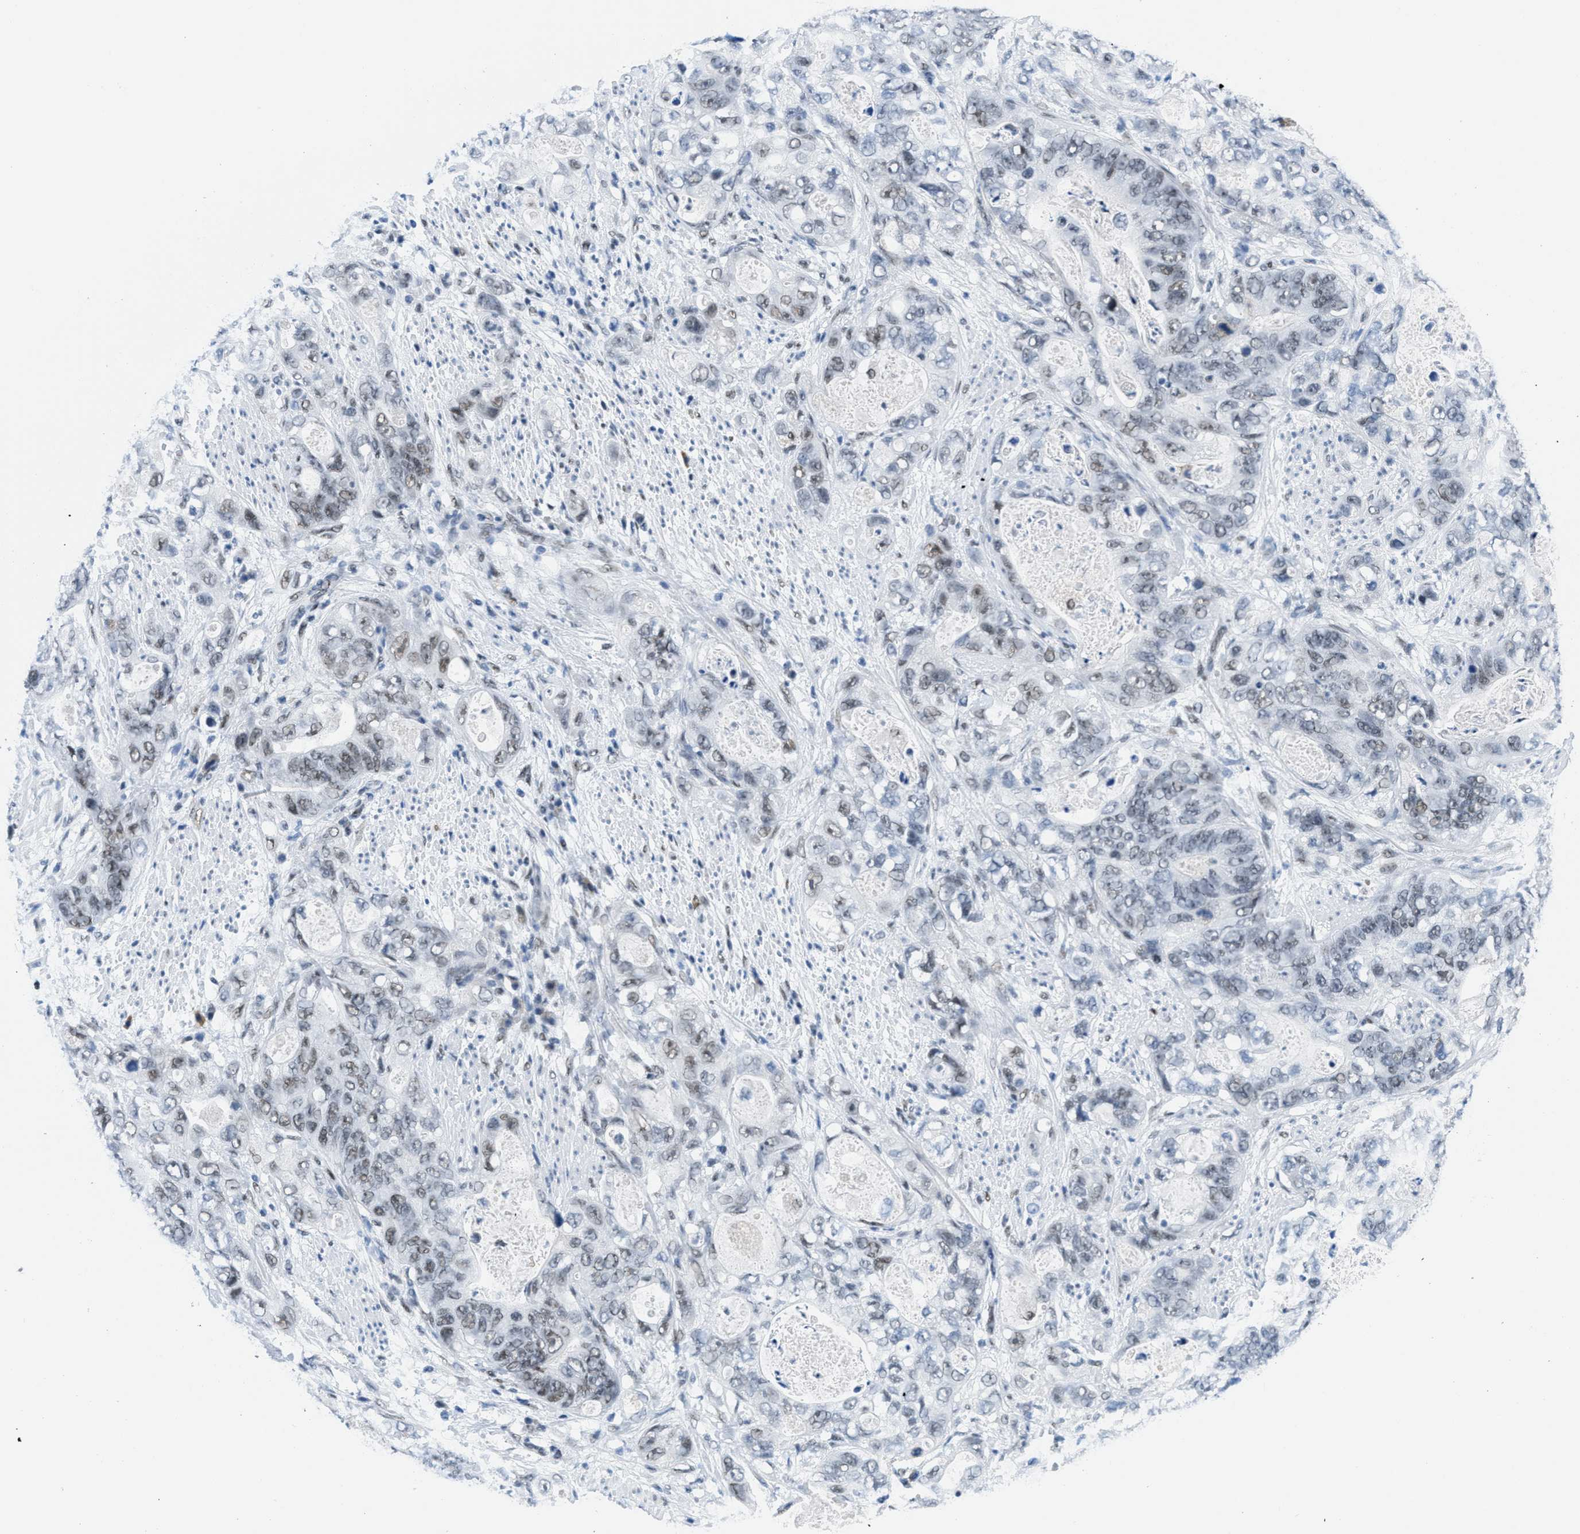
{"staining": {"intensity": "weak", "quantity": "25%-75%", "location": "nuclear"}, "tissue": "stomach cancer", "cell_type": "Tumor cells", "image_type": "cancer", "snomed": [{"axis": "morphology", "description": "Adenocarcinoma, NOS"}, {"axis": "topography", "description": "Stomach"}], "caption": "Human stomach adenocarcinoma stained with a protein marker reveals weak staining in tumor cells.", "gene": "SMARCAD1", "patient": {"sex": "female", "age": 89}}